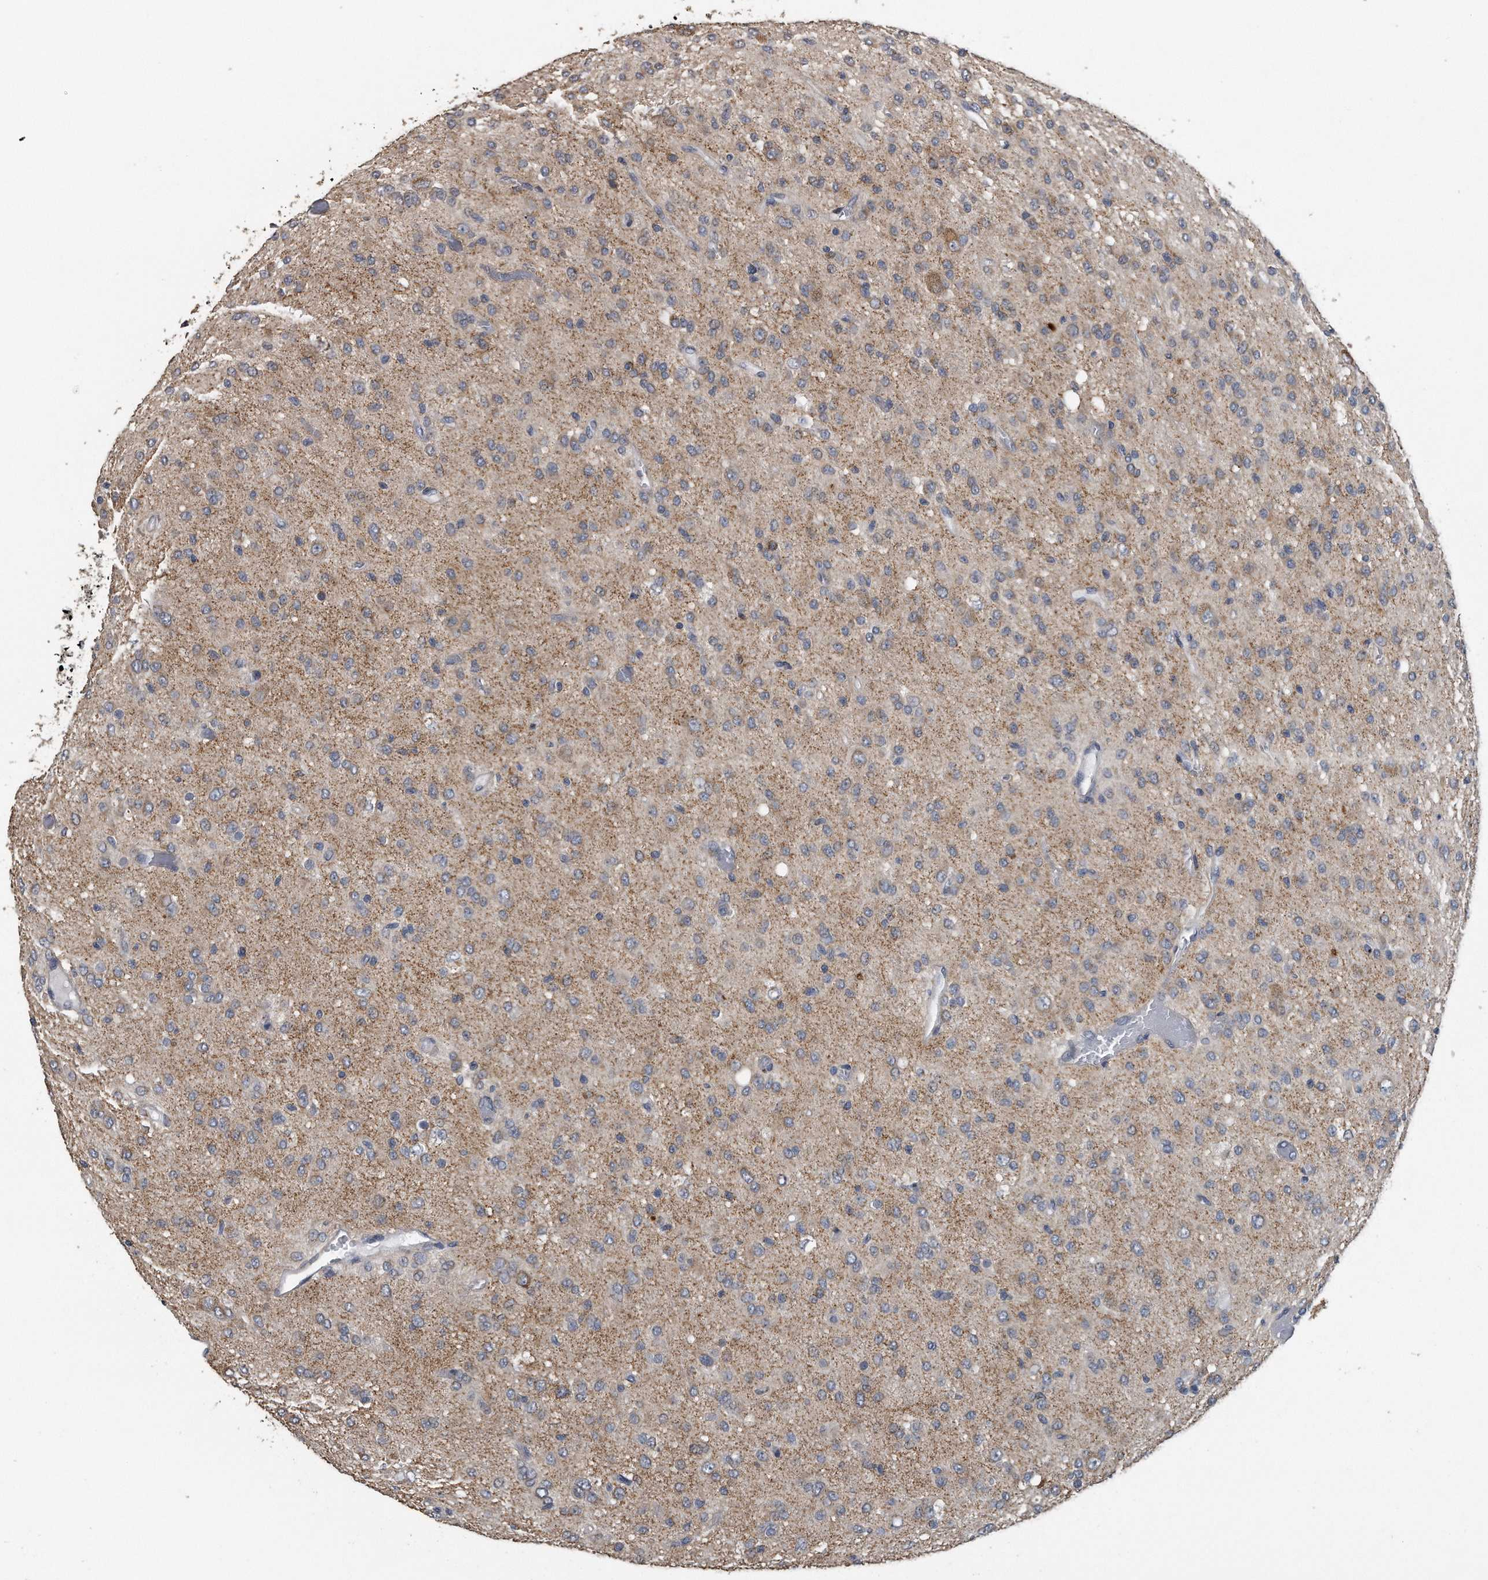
{"staining": {"intensity": "weak", "quantity": ">75%", "location": "cytoplasmic/membranous"}, "tissue": "glioma", "cell_type": "Tumor cells", "image_type": "cancer", "snomed": [{"axis": "morphology", "description": "Glioma, malignant, High grade"}, {"axis": "topography", "description": "Brain"}], "caption": "Malignant high-grade glioma stained for a protein demonstrates weak cytoplasmic/membranous positivity in tumor cells. The protein is stained brown, and the nuclei are stained in blue (DAB IHC with brightfield microscopy, high magnification).", "gene": "PCLO", "patient": {"sex": "female", "age": 59}}